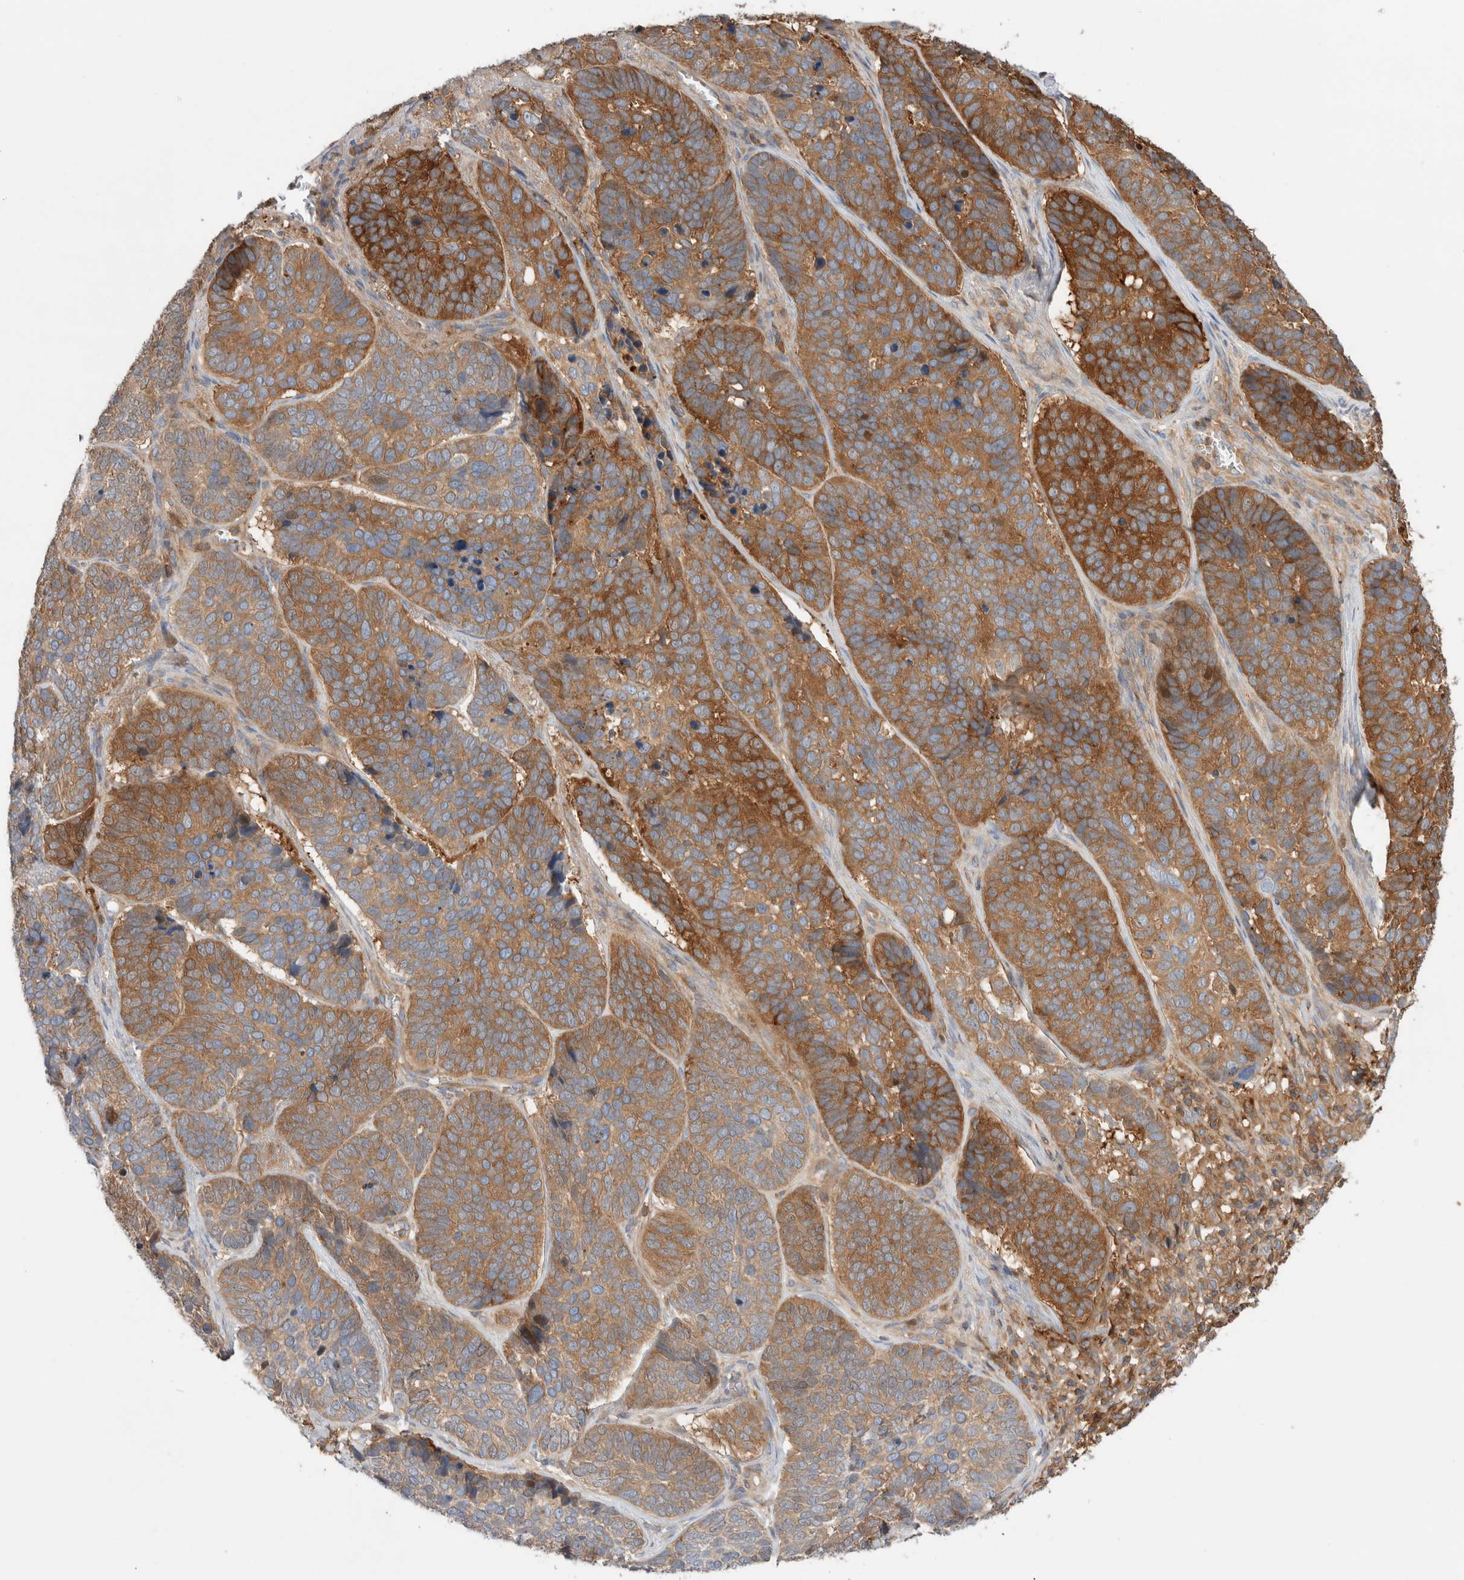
{"staining": {"intensity": "strong", "quantity": "25%-75%", "location": "cytoplasmic/membranous"}, "tissue": "skin cancer", "cell_type": "Tumor cells", "image_type": "cancer", "snomed": [{"axis": "morphology", "description": "Basal cell carcinoma"}, {"axis": "topography", "description": "Skin"}], "caption": "Protein expression analysis of human skin cancer reveals strong cytoplasmic/membranous positivity in about 25%-75% of tumor cells. Immunohistochemistry (ihc) stains the protein in brown and the nuclei are stained blue.", "gene": "KLHL14", "patient": {"sex": "male", "age": 62}}